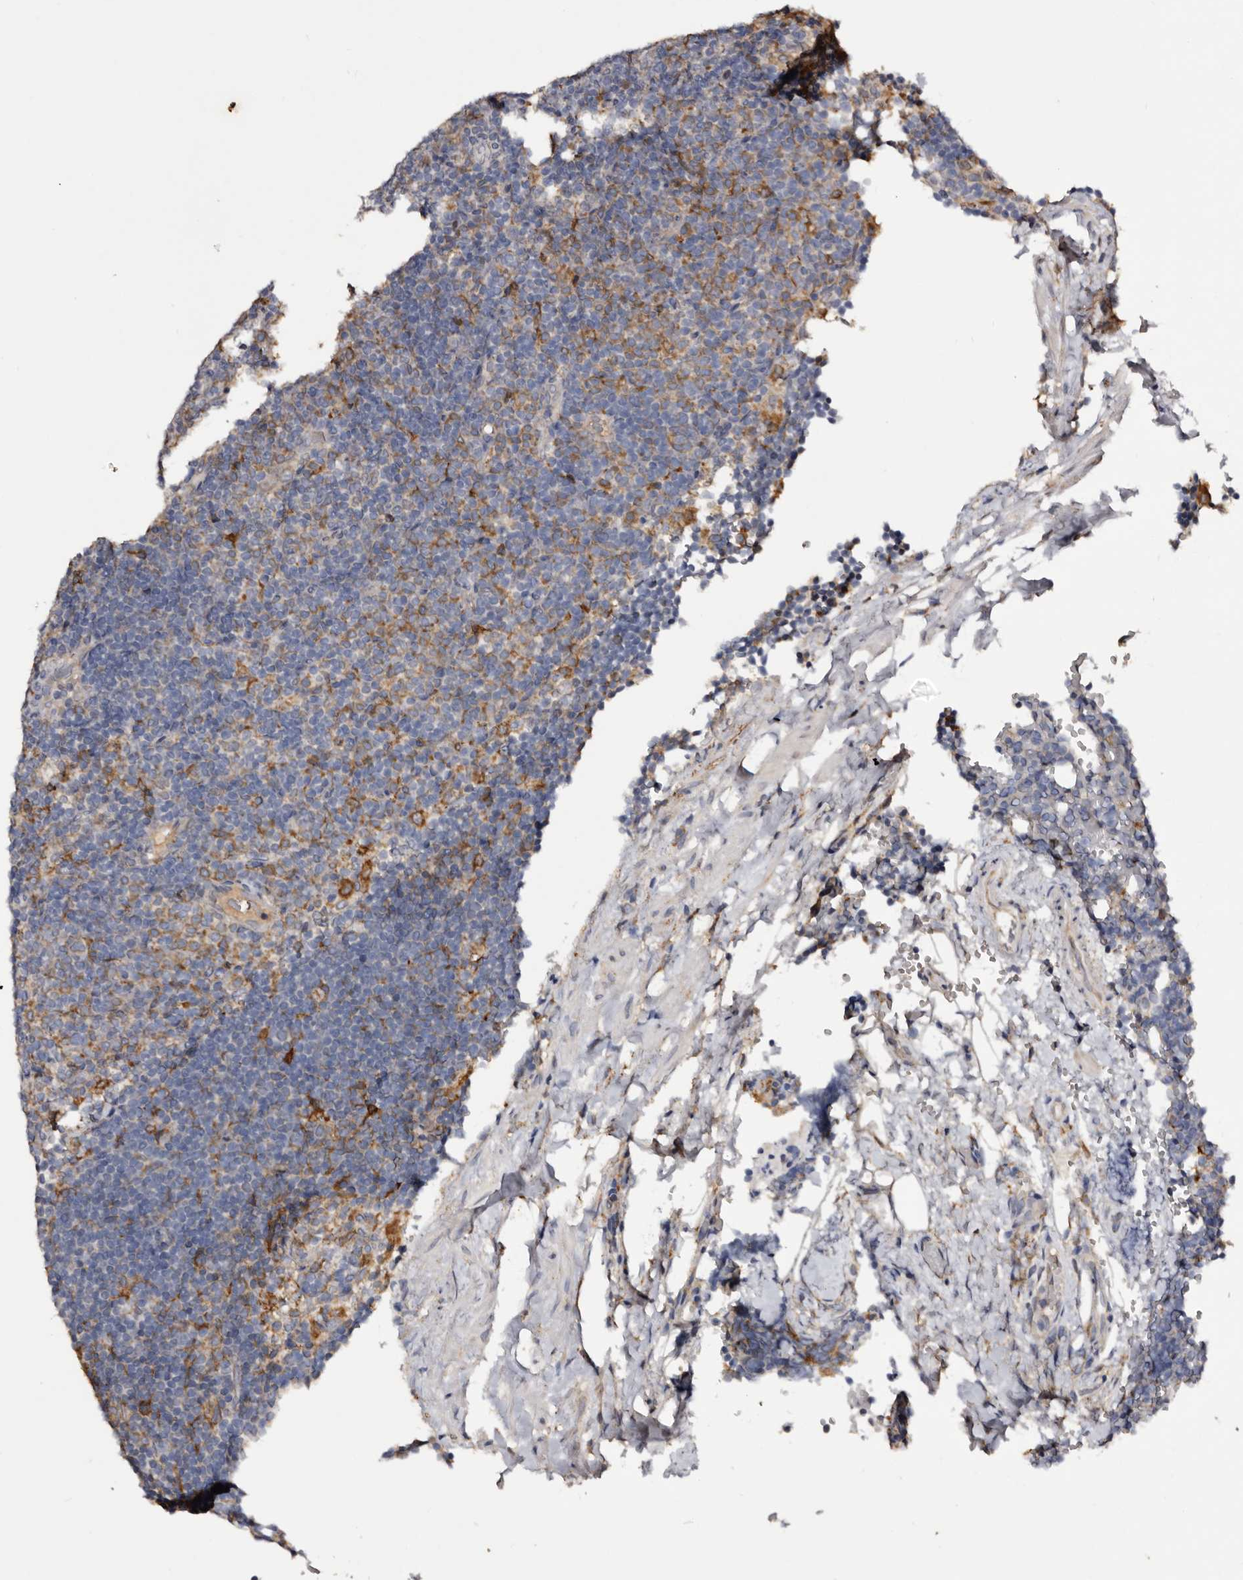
{"staining": {"intensity": "moderate", "quantity": ">75%", "location": "cytoplasmic/membranous"}, "tissue": "lymphoma", "cell_type": "Tumor cells", "image_type": "cancer", "snomed": [{"axis": "morphology", "description": "Hodgkin's disease, NOS"}, {"axis": "topography", "description": "Lymph node"}], "caption": "High-magnification brightfield microscopy of Hodgkin's disease stained with DAB (brown) and counterstained with hematoxylin (blue). tumor cells exhibit moderate cytoplasmic/membranous staining is seen in about>75% of cells. (Stains: DAB in brown, nuclei in blue, Microscopy: brightfield microscopy at high magnification).", "gene": "INKA2", "patient": {"sex": "female", "age": 57}}